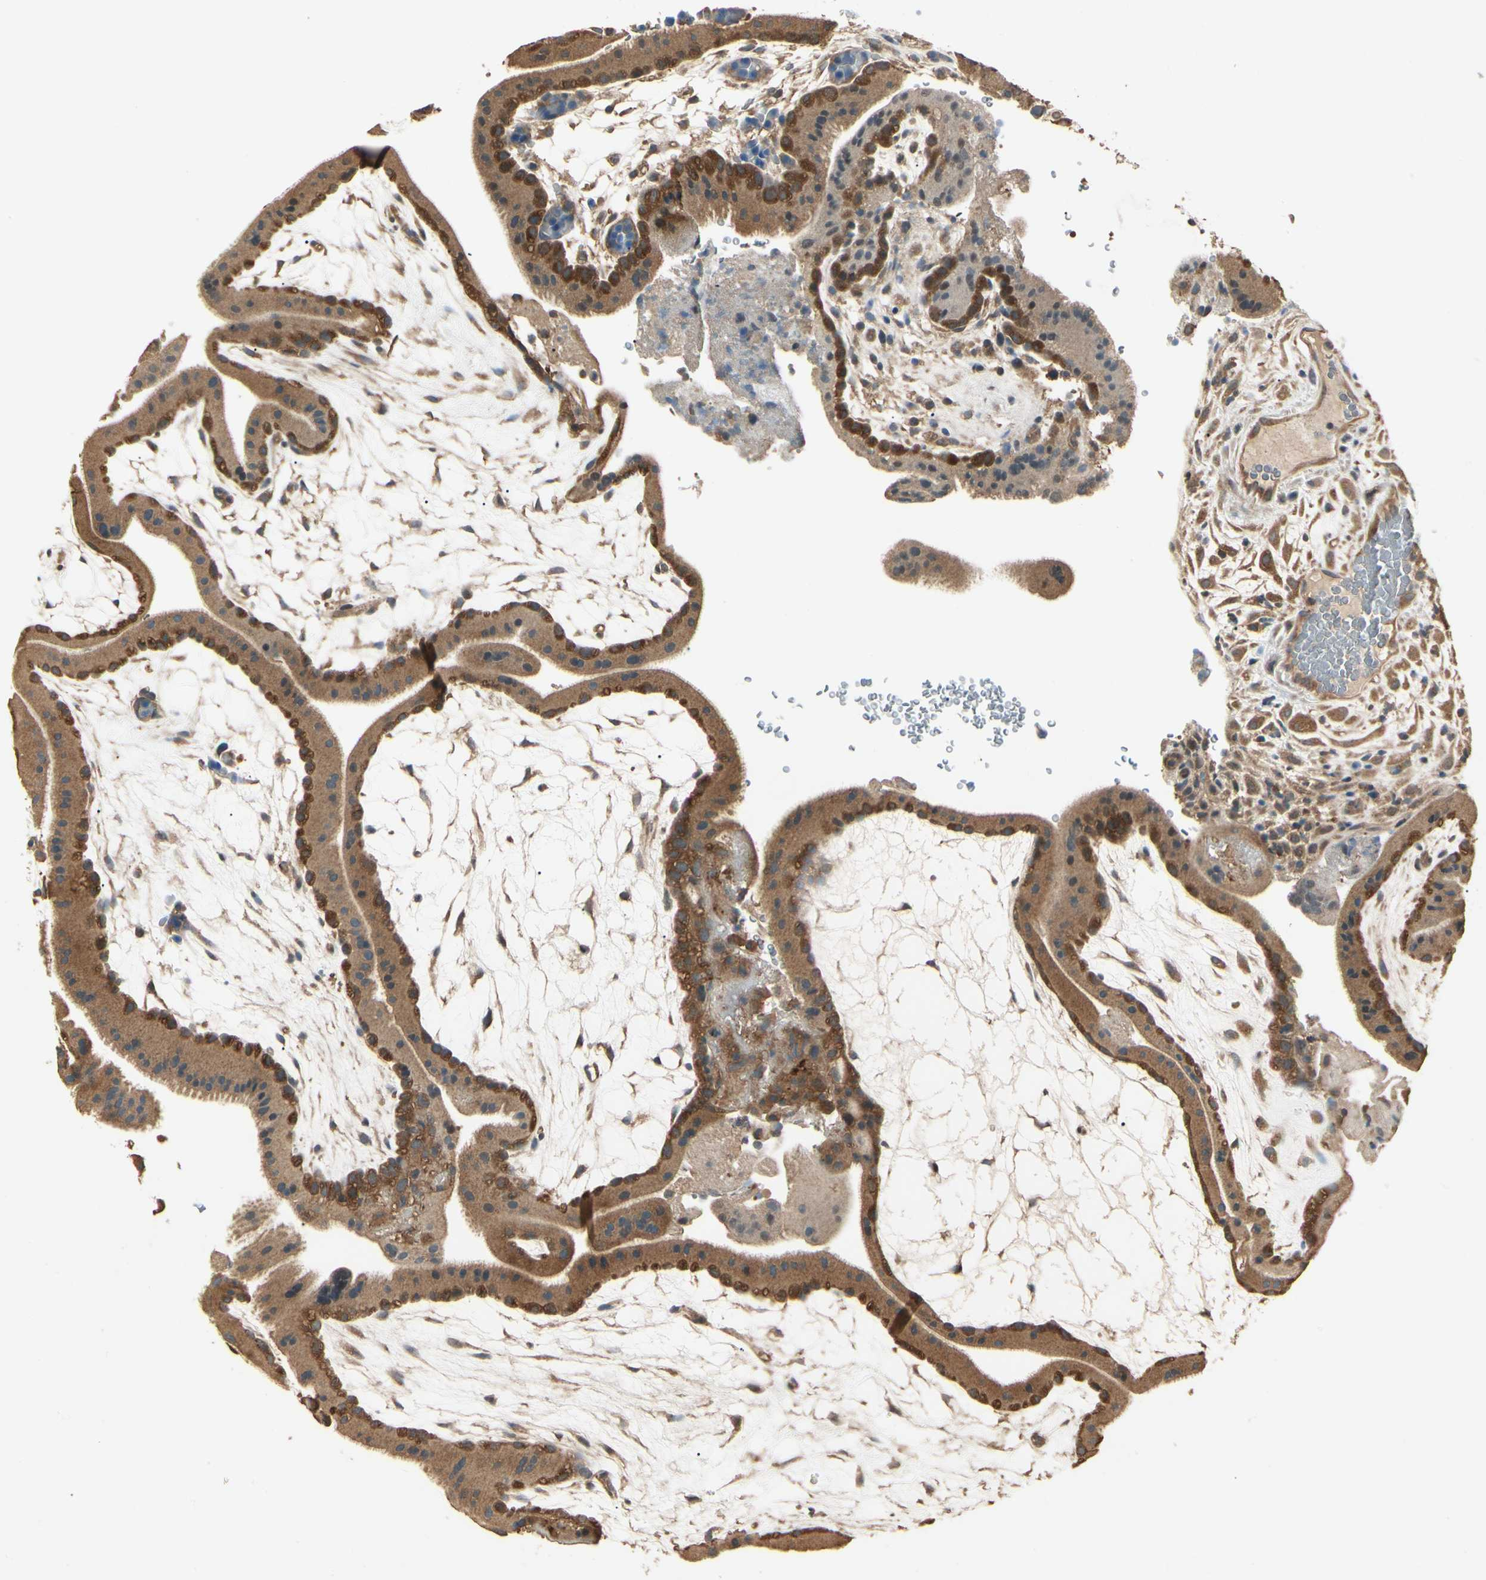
{"staining": {"intensity": "strong", "quantity": ">75%", "location": "cytoplasmic/membranous"}, "tissue": "placenta", "cell_type": "Decidual cells", "image_type": "normal", "snomed": [{"axis": "morphology", "description": "Normal tissue, NOS"}, {"axis": "topography", "description": "Placenta"}], "caption": "Immunohistochemical staining of normal placenta displays >75% levels of strong cytoplasmic/membranous protein expression in about >75% of decidual cells. Ihc stains the protein of interest in brown and the nuclei are stained blue.", "gene": "CCT7", "patient": {"sex": "female", "age": 19}}